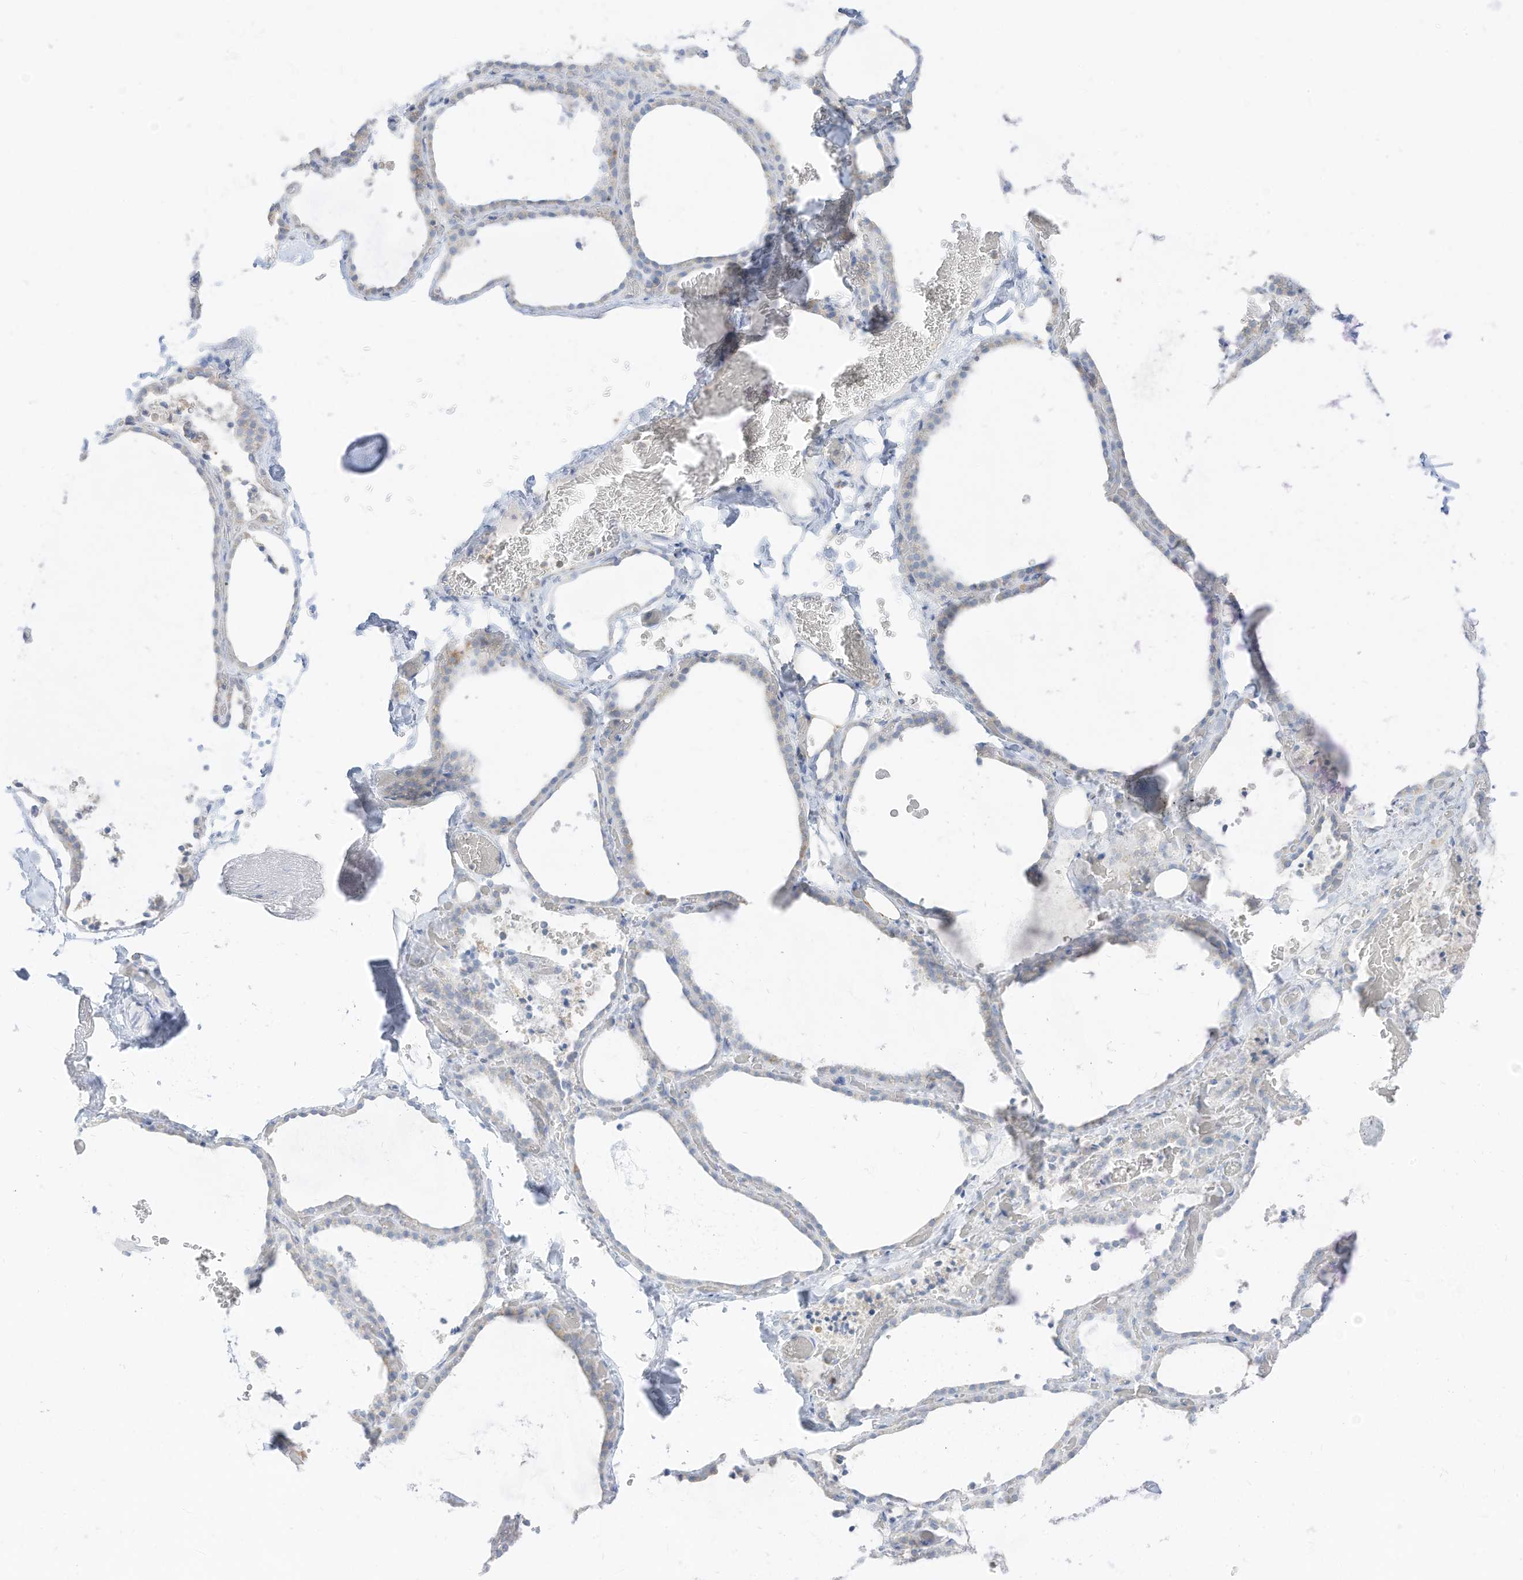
{"staining": {"intensity": "negative", "quantity": "none", "location": "none"}, "tissue": "thyroid gland", "cell_type": "Glandular cells", "image_type": "normal", "snomed": [{"axis": "morphology", "description": "Normal tissue, NOS"}, {"axis": "topography", "description": "Thyroid gland"}], "caption": "Immunohistochemistry (IHC) of unremarkable human thyroid gland exhibits no expression in glandular cells.", "gene": "ETHE1", "patient": {"sex": "female", "age": 22}}